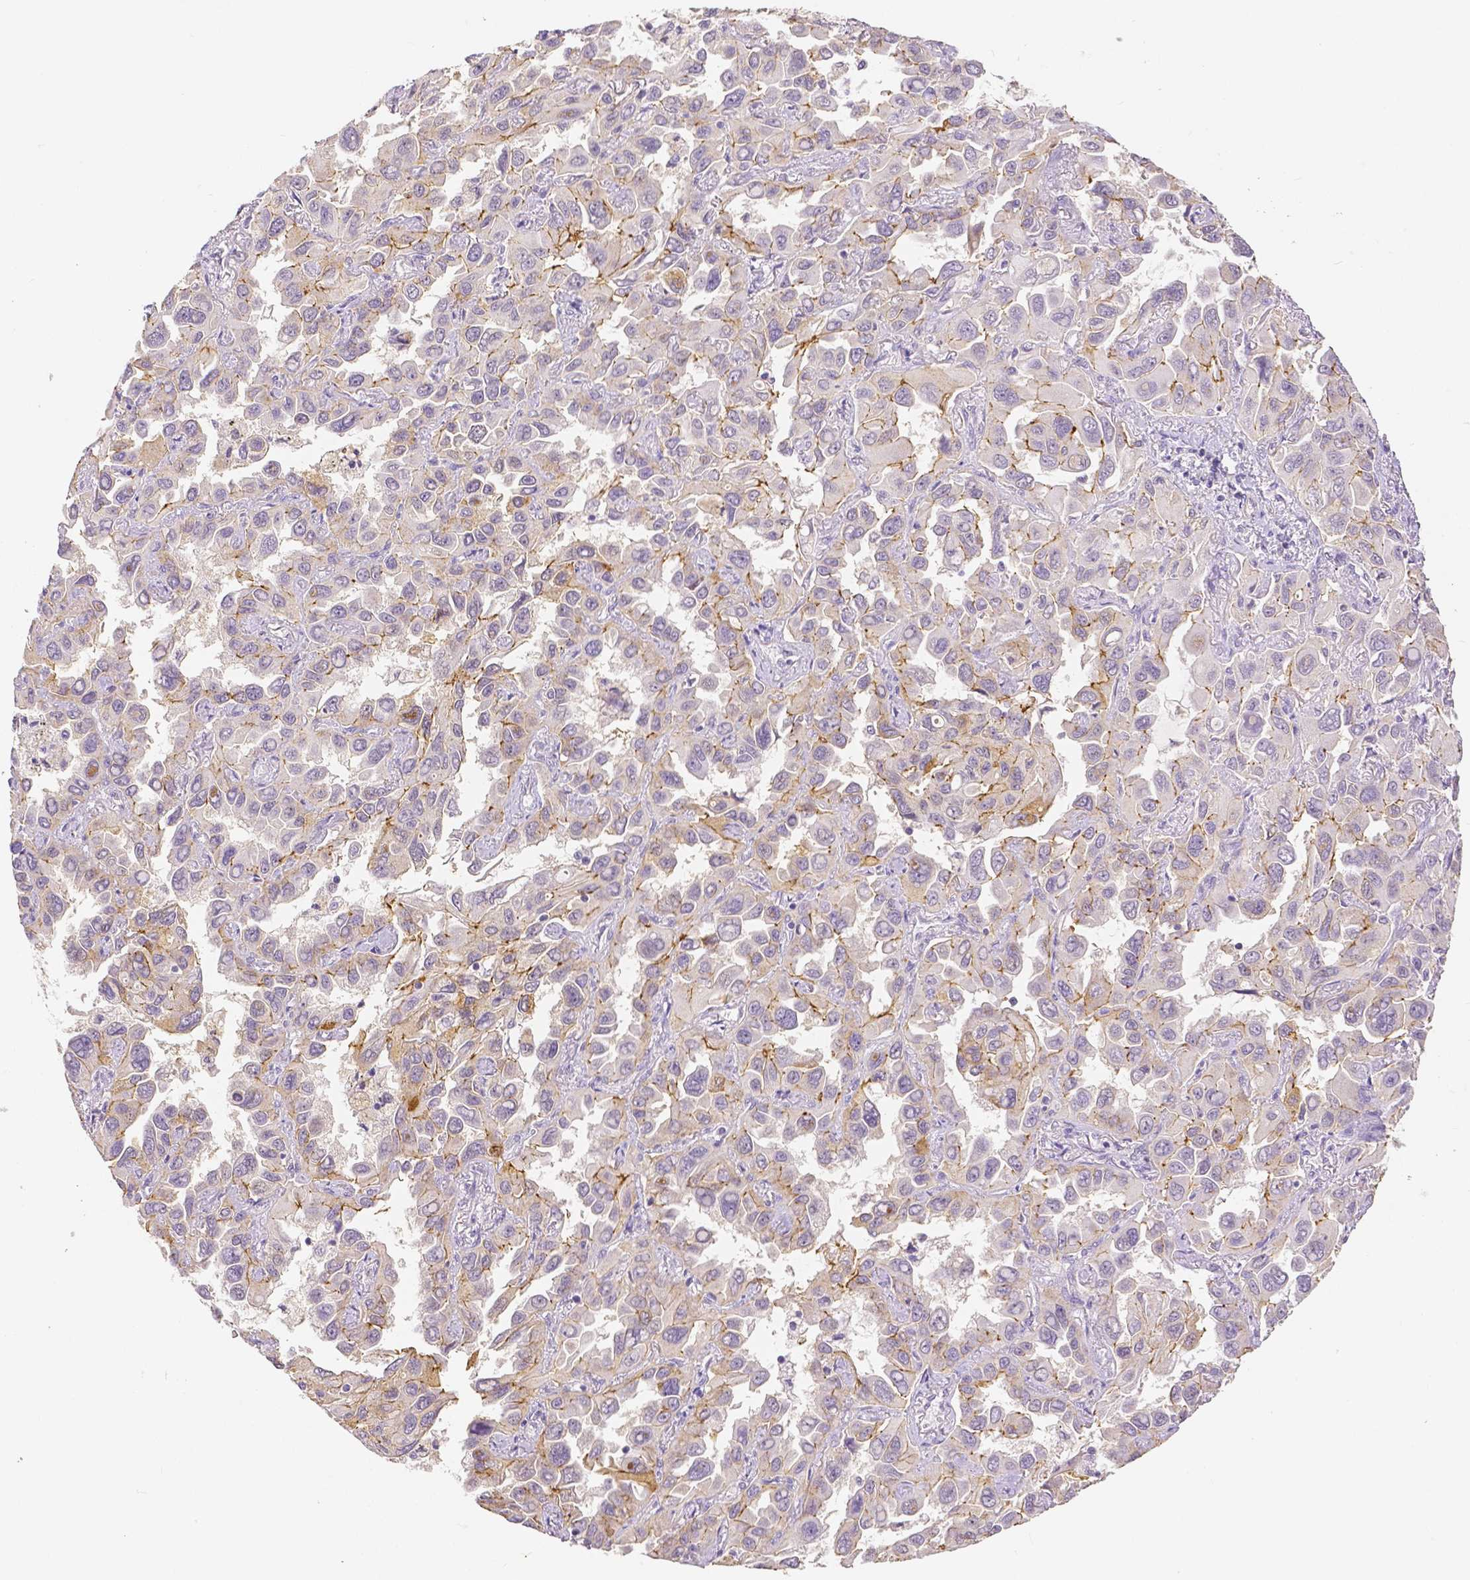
{"staining": {"intensity": "moderate", "quantity": "<25%", "location": "cytoplasmic/membranous"}, "tissue": "lung cancer", "cell_type": "Tumor cells", "image_type": "cancer", "snomed": [{"axis": "morphology", "description": "Adenocarcinoma, NOS"}, {"axis": "topography", "description": "Lung"}], "caption": "There is low levels of moderate cytoplasmic/membranous expression in tumor cells of lung cancer, as demonstrated by immunohistochemical staining (brown color).", "gene": "OCLN", "patient": {"sex": "male", "age": 64}}